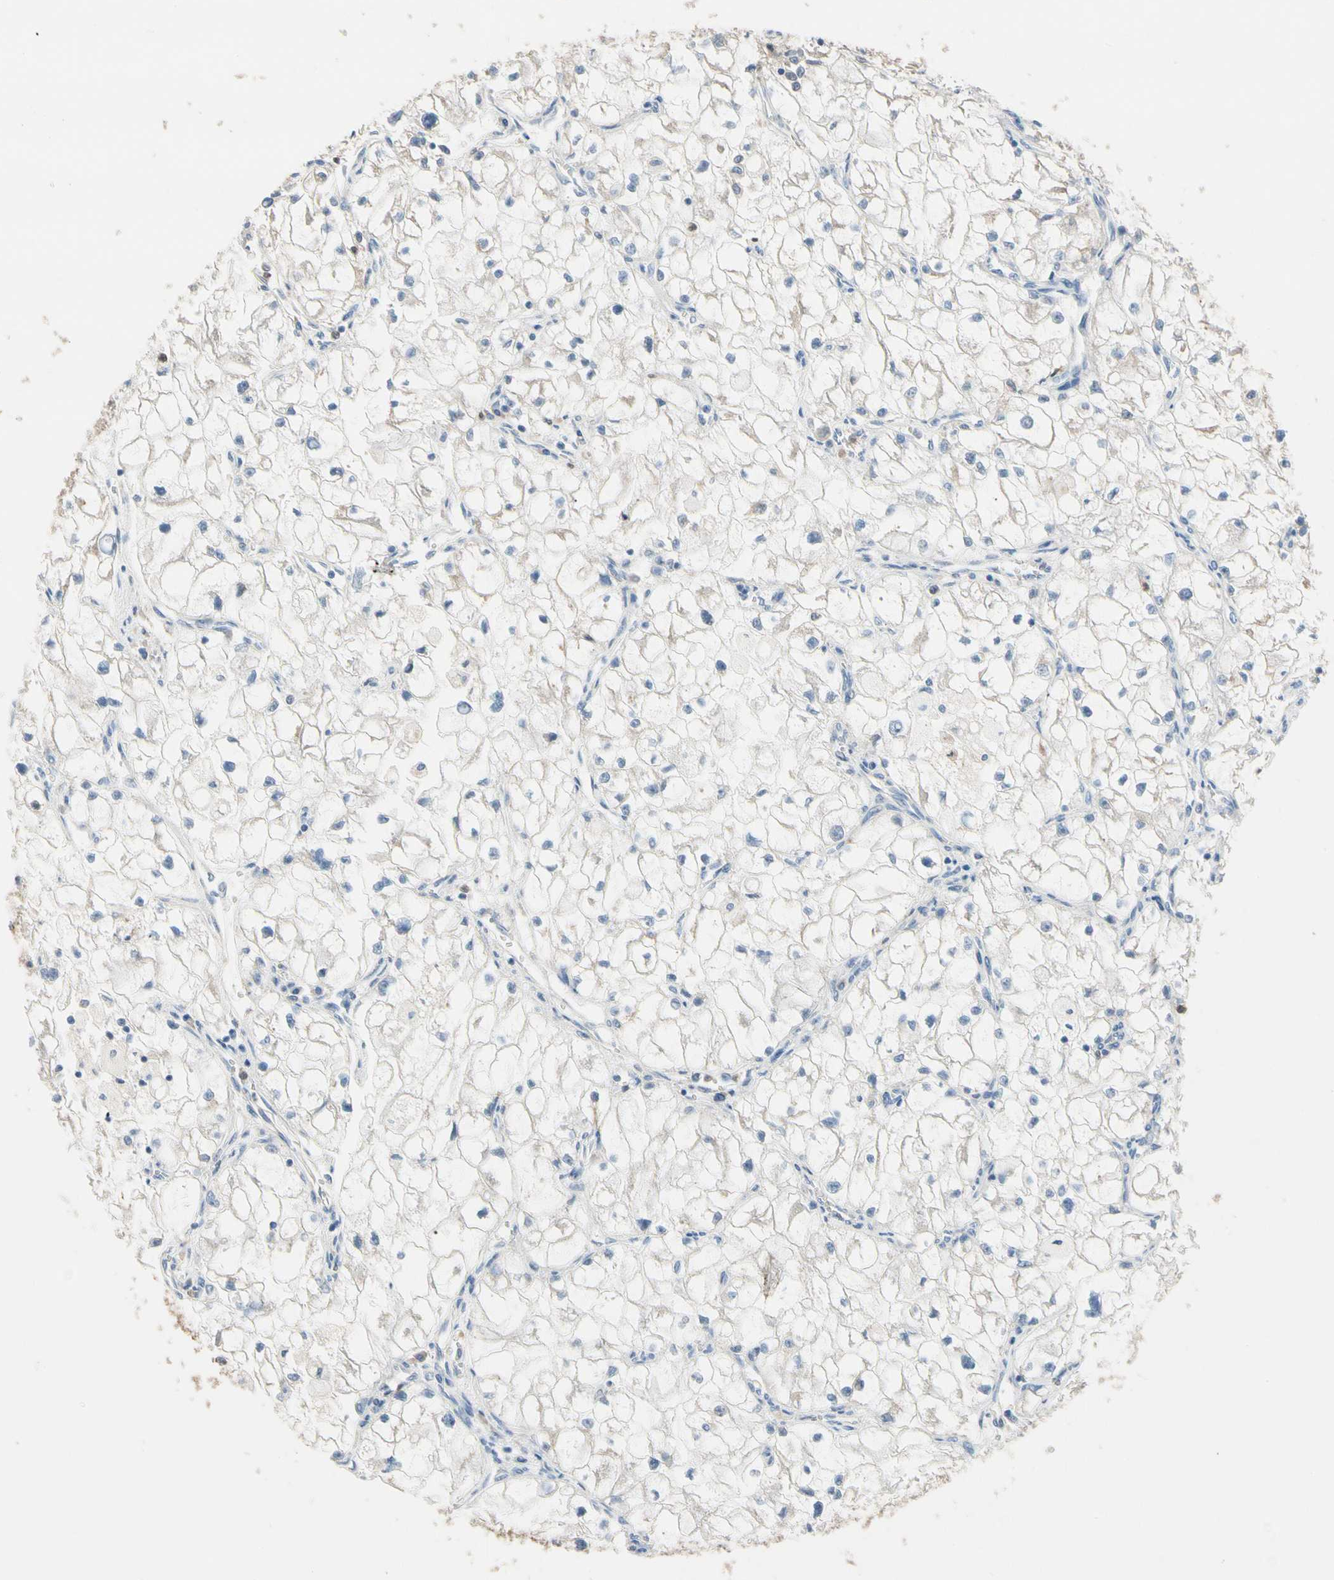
{"staining": {"intensity": "negative", "quantity": "none", "location": "none"}, "tissue": "renal cancer", "cell_type": "Tumor cells", "image_type": "cancer", "snomed": [{"axis": "morphology", "description": "Adenocarcinoma, NOS"}, {"axis": "topography", "description": "Kidney"}], "caption": "DAB (3,3'-diaminobenzidine) immunohistochemical staining of renal cancer (adenocarcinoma) reveals no significant expression in tumor cells.", "gene": "BBOX1", "patient": {"sex": "female", "age": 70}}